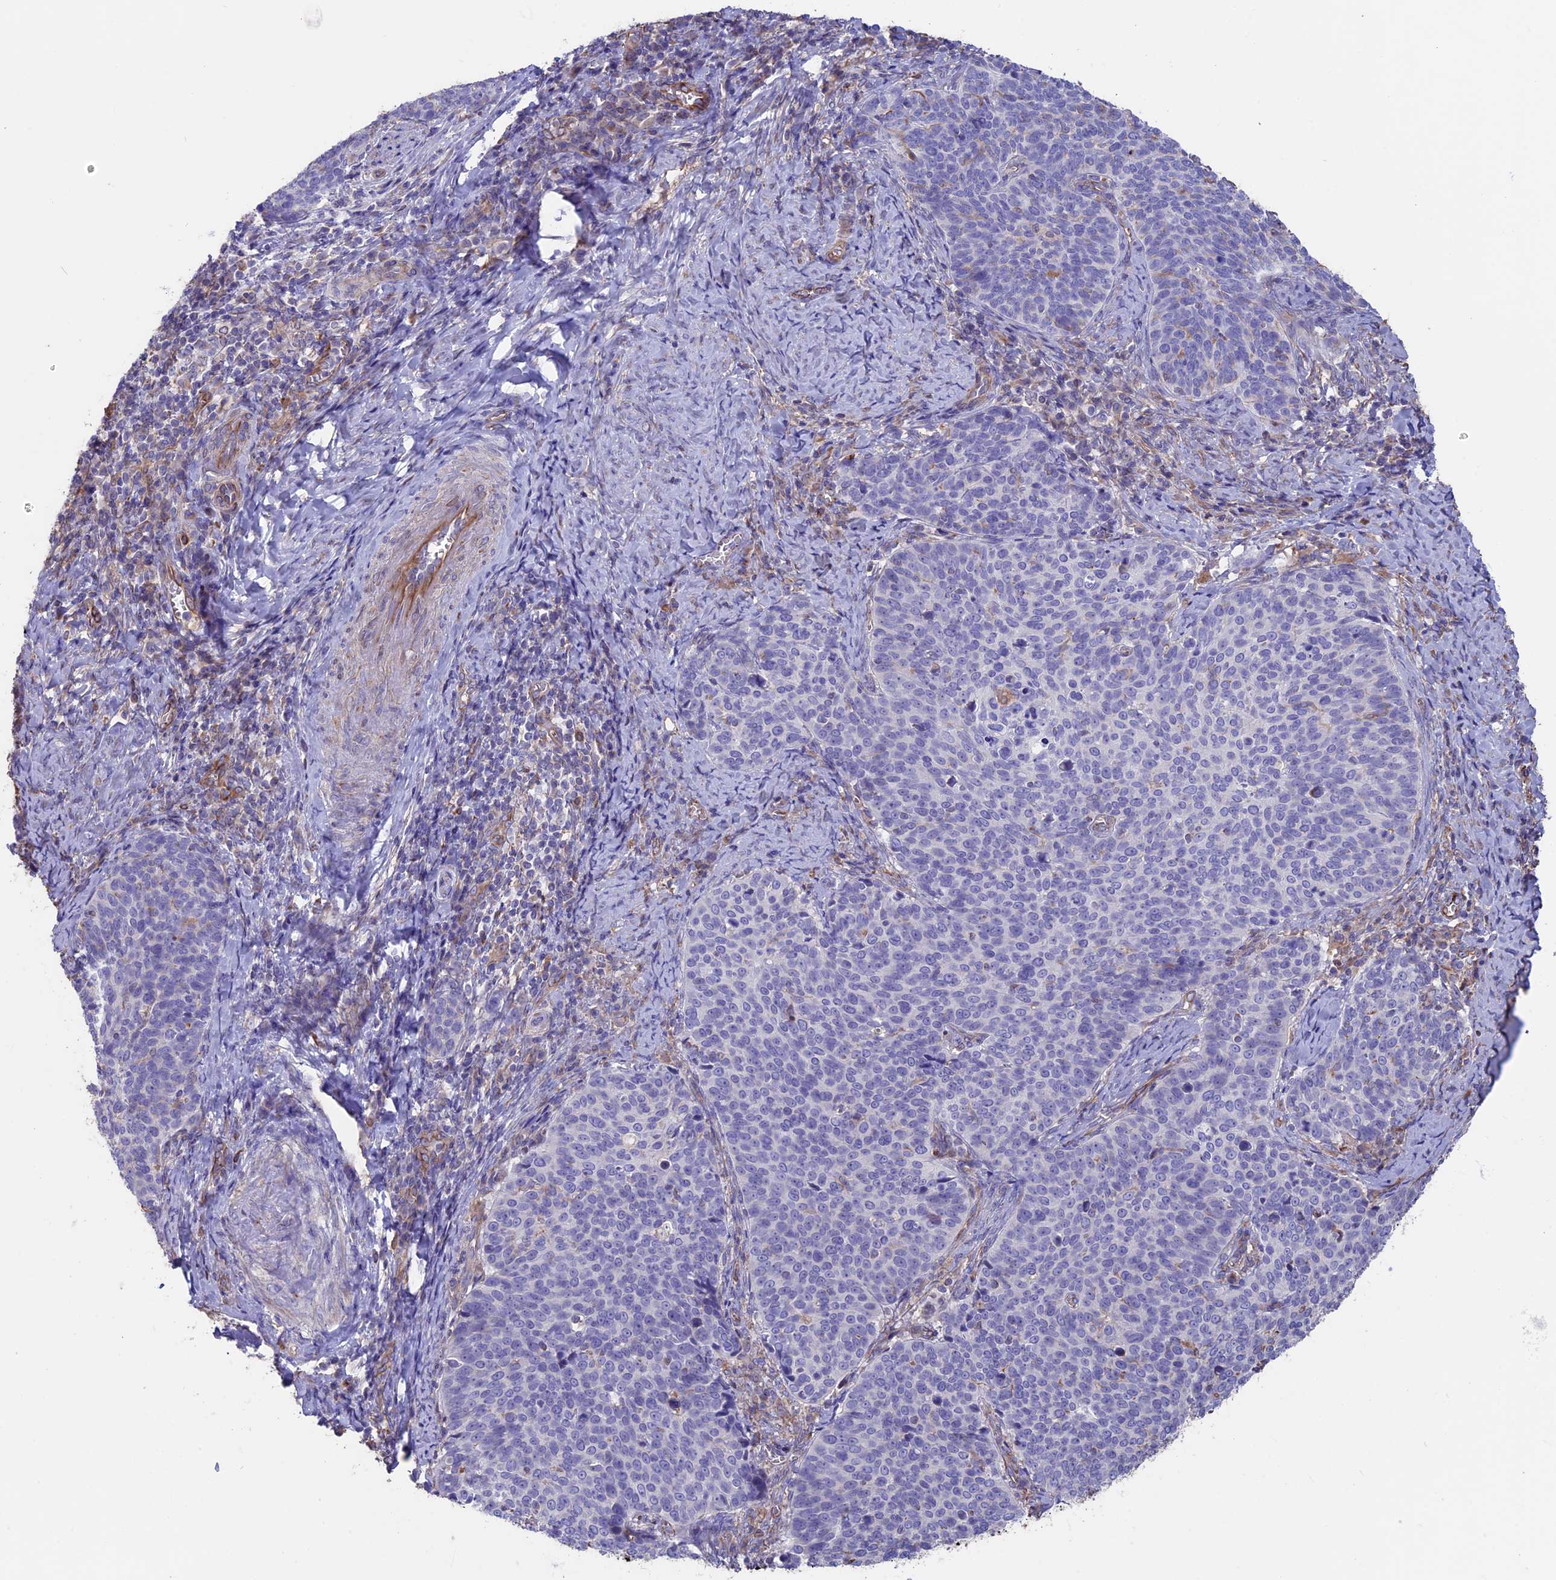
{"staining": {"intensity": "negative", "quantity": "none", "location": "none"}, "tissue": "cervical cancer", "cell_type": "Tumor cells", "image_type": "cancer", "snomed": [{"axis": "morphology", "description": "Normal tissue, NOS"}, {"axis": "morphology", "description": "Squamous cell carcinoma, NOS"}, {"axis": "topography", "description": "Cervix"}], "caption": "An image of human cervical squamous cell carcinoma is negative for staining in tumor cells.", "gene": "SEH1L", "patient": {"sex": "female", "age": 39}}